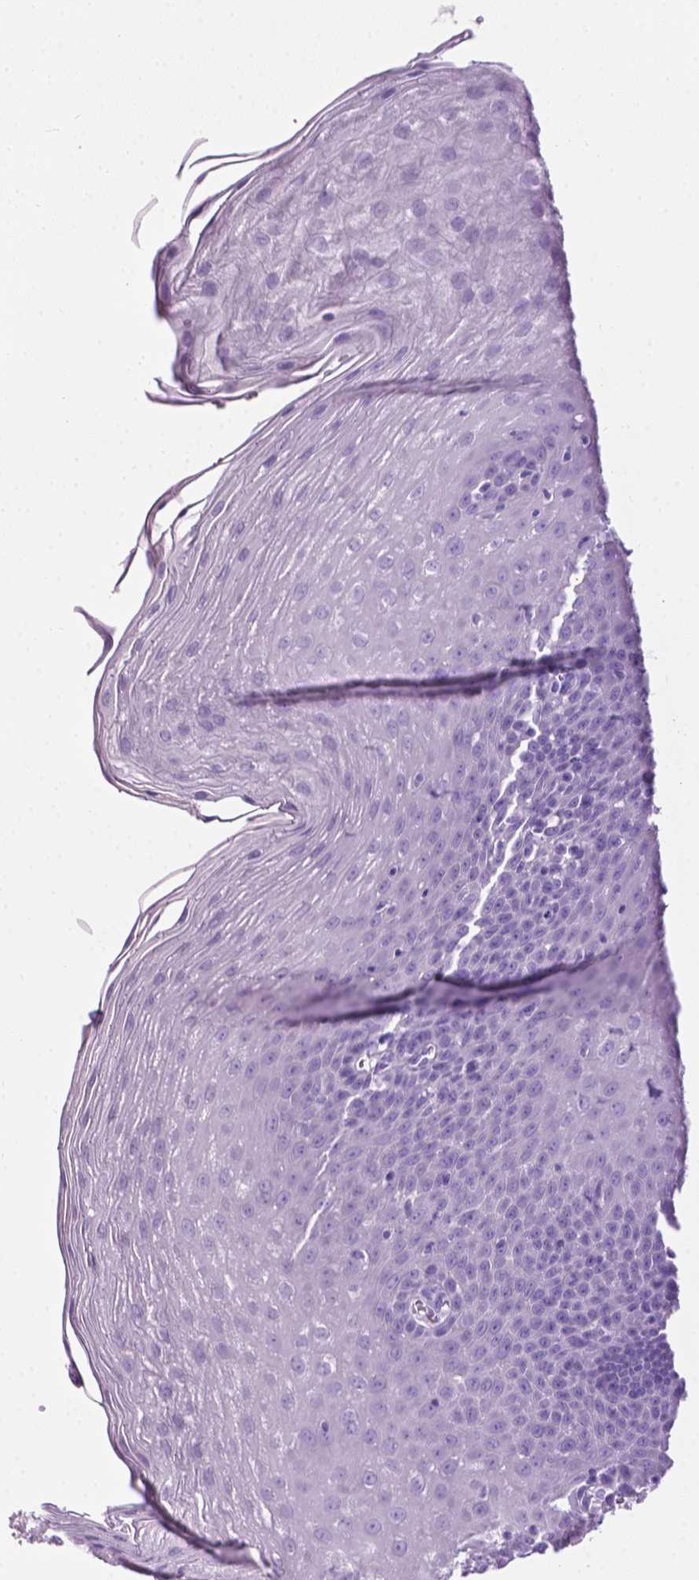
{"staining": {"intensity": "negative", "quantity": "none", "location": "none"}, "tissue": "esophagus", "cell_type": "Squamous epithelial cells", "image_type": "normal", "snomed": [{"axis": "morphology", "description": "Normal tissue, NOS"}, {"axis": "topography", "description": "Esophagus"}], "caption": "Immunohistochemistry histopathology image of normal human esophagus stained for a protein (brown), which shows no staining in squamous epithelial cells.", "gene": "LELP1", "patient": {"sex": "female", "age": 81}}